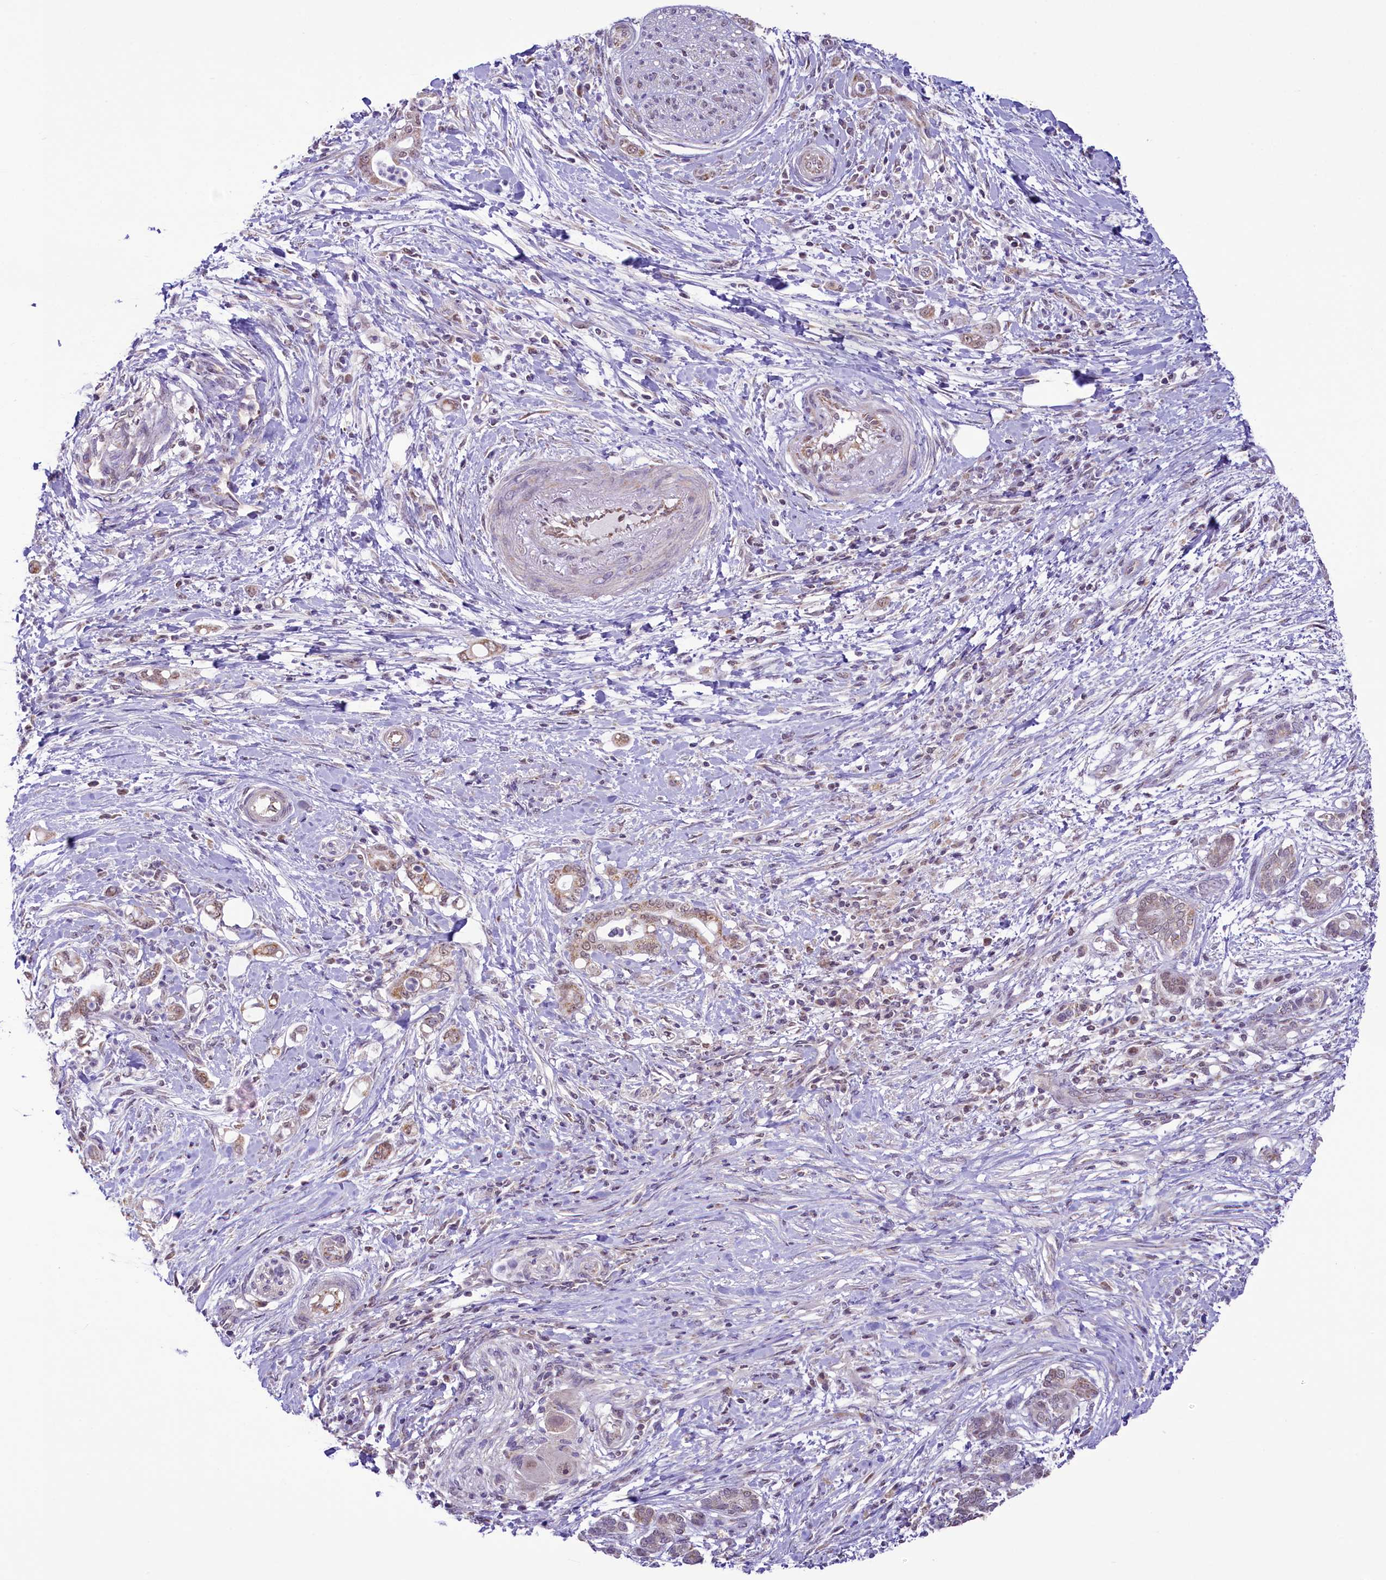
{"staining": {"intensity": "weak", "quantity": "25%-75%", "location": "cytoplasmic/membranous,nuclear"}, "tissue": "pancreatic cancer", "cell_type": "Tumor cells", "image_type": "cancer", "snomed": [{"axis": "morphology", "description": "Adenocarcinoma, NOS"}, {"axis": "topography", "description": "Pancreas"}], "caption": "Protein analysis of pancreatic cancer tissue displays weak cytoplasmic/membranous and nuclear staining in about 25%-75% of tumor cells.", "gene": "PAF1", "patient": {"sex": "female", "age": 55}}